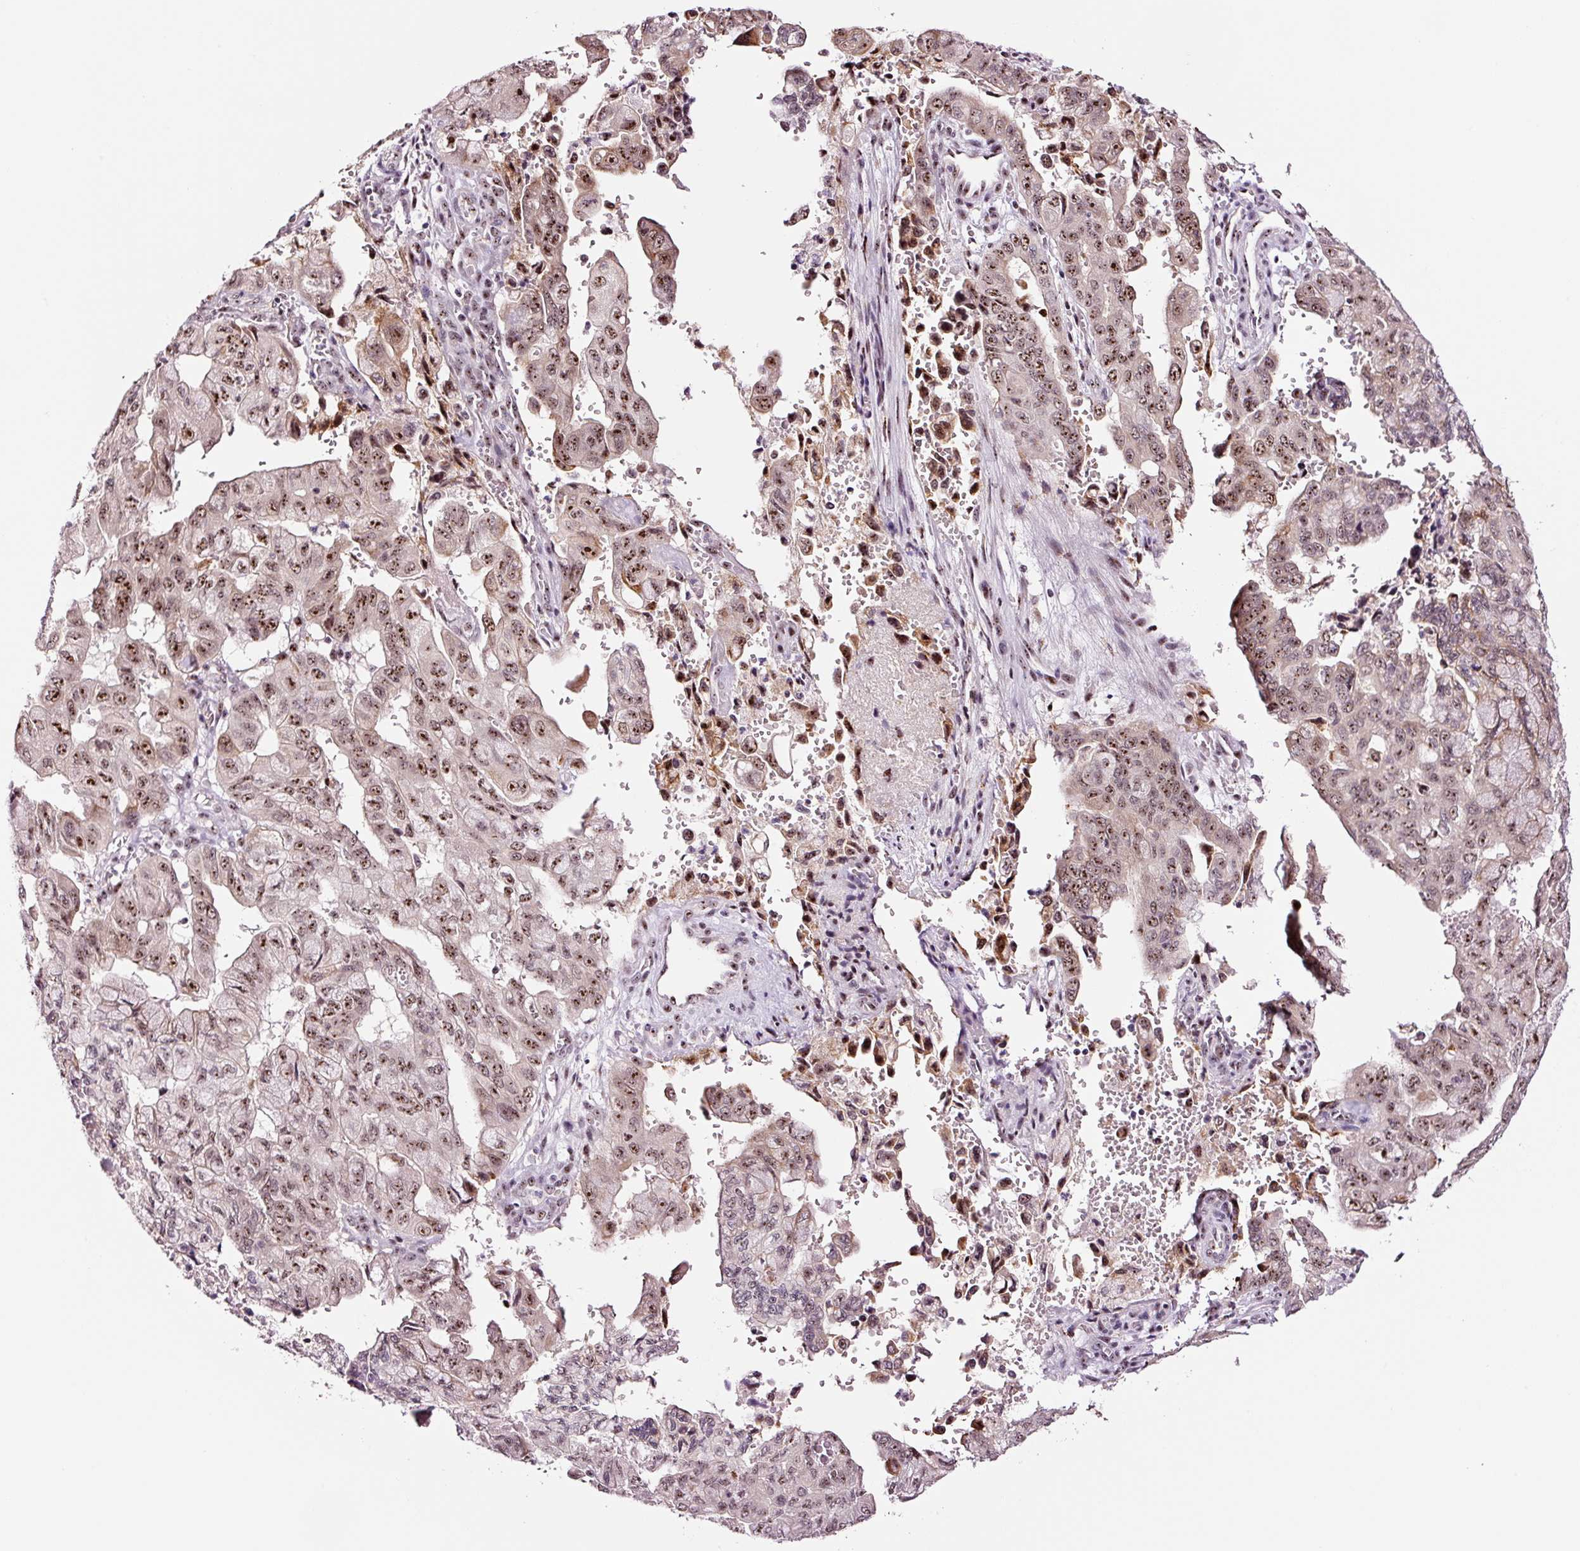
{"staining": {"intensity": "moderate", "quantity": ">75%", "location": "nuclear"}, "tissue": "pancreatic cancer", "cell_type": "Tumor cells", "image_type": "cancer", "snomed": [{"axis": "morphology", "description": "Adenocarcinoma, NOS"}, {"axis": "topography", "description": "Pancreas"}], "caption": "Brown immunohistochemical staining in human pancreatic cancer displays moderate nuclear expression in about >75% of tumor cells.", "gene": "GNL3", "patient": {"sex": "male", "age": 51}}